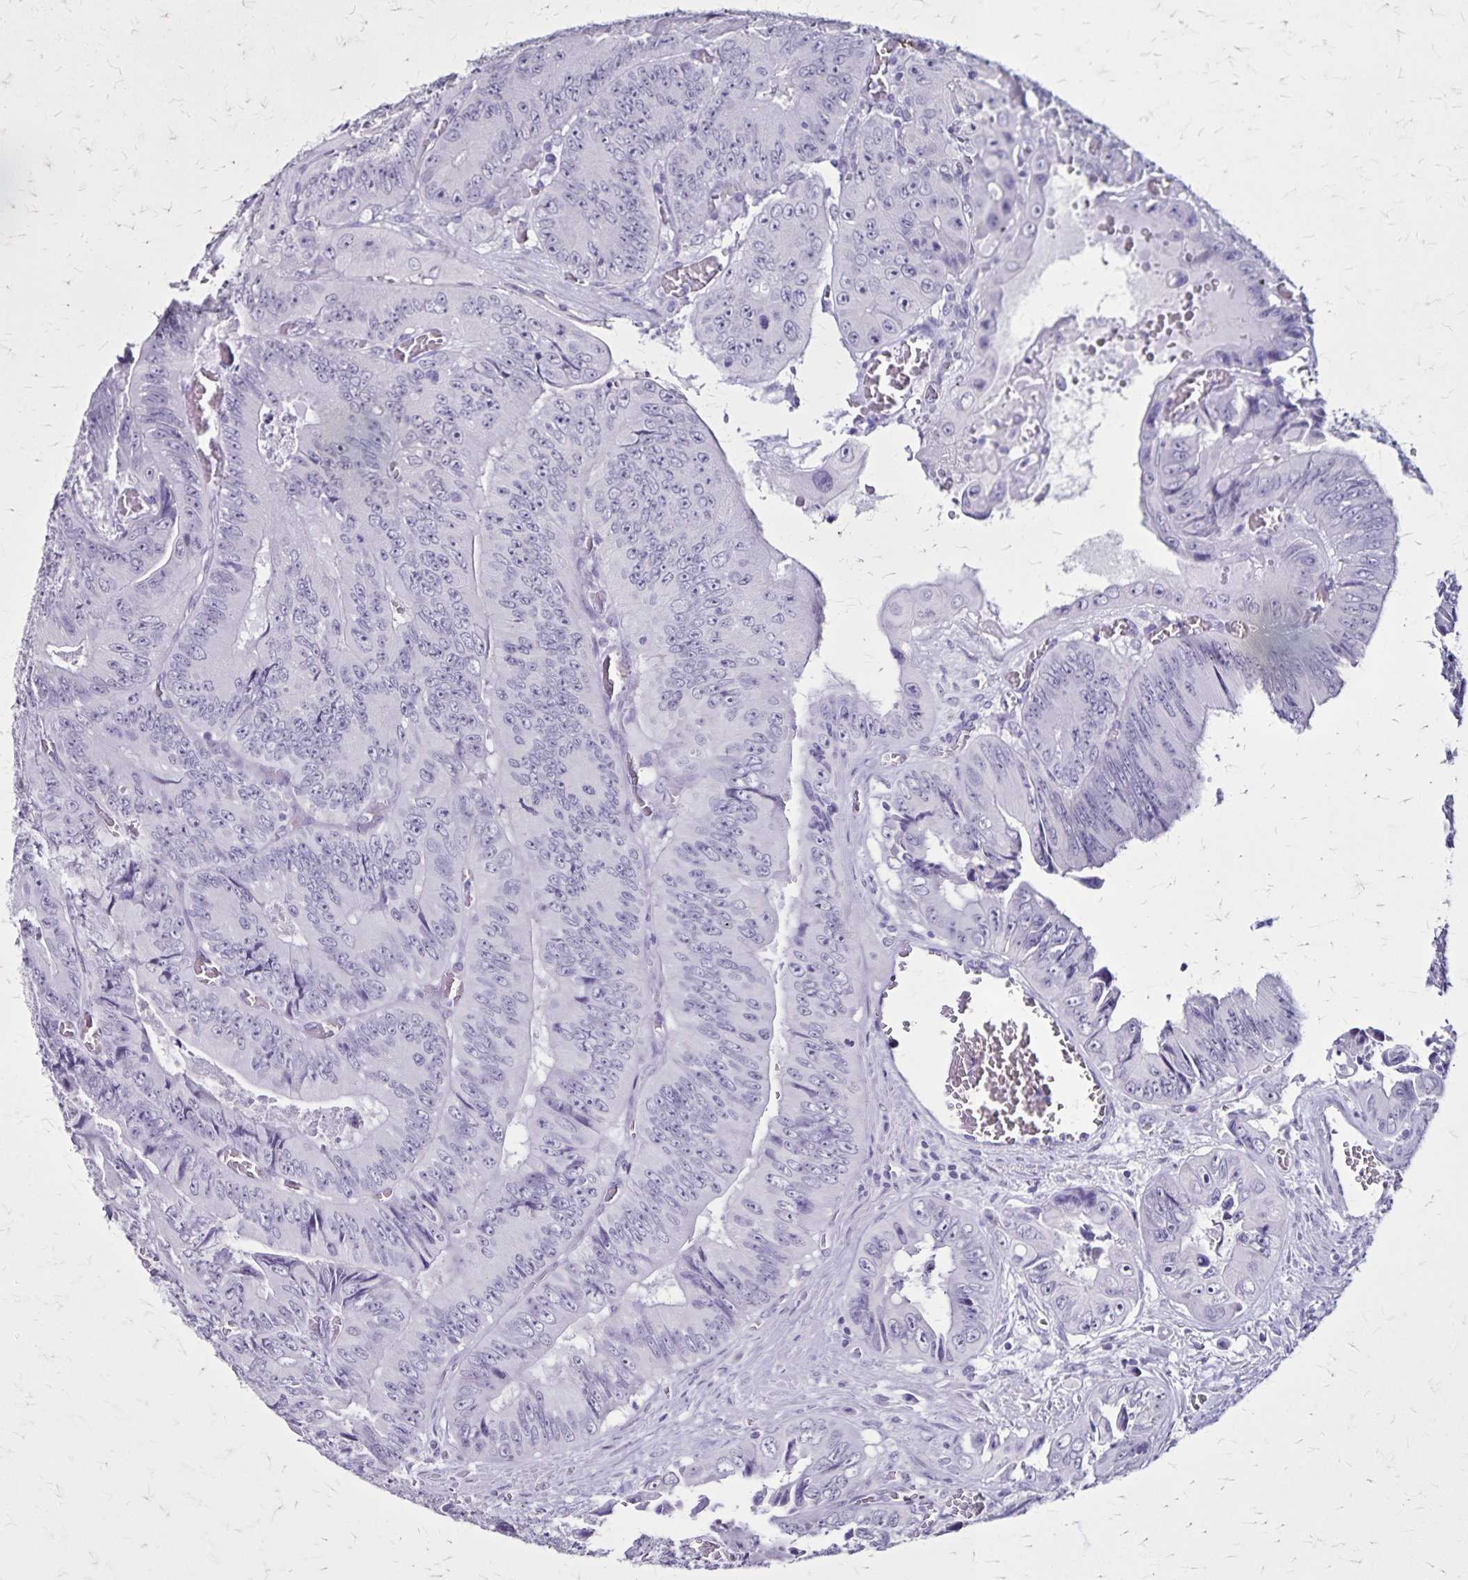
{"staining": {"intensity": "negative", "quantity": "none", "location": "none"}, "tissue": "colorectal cancer", "cell_type": "Tumor cells", "image_type": "cancer", "snomed": [{"axis": "morphology", "description": "Adenocarcinoma, NOS"}, {"axis": "topography", "description": "Colon"}], "caption": "The immunohistochemistry image has no significant staining in tumor cells of colorectal cancer (adenocarcinoma) tissue.", "gene": "KRT2", "patient": {"sex": "female", "age": 84}}